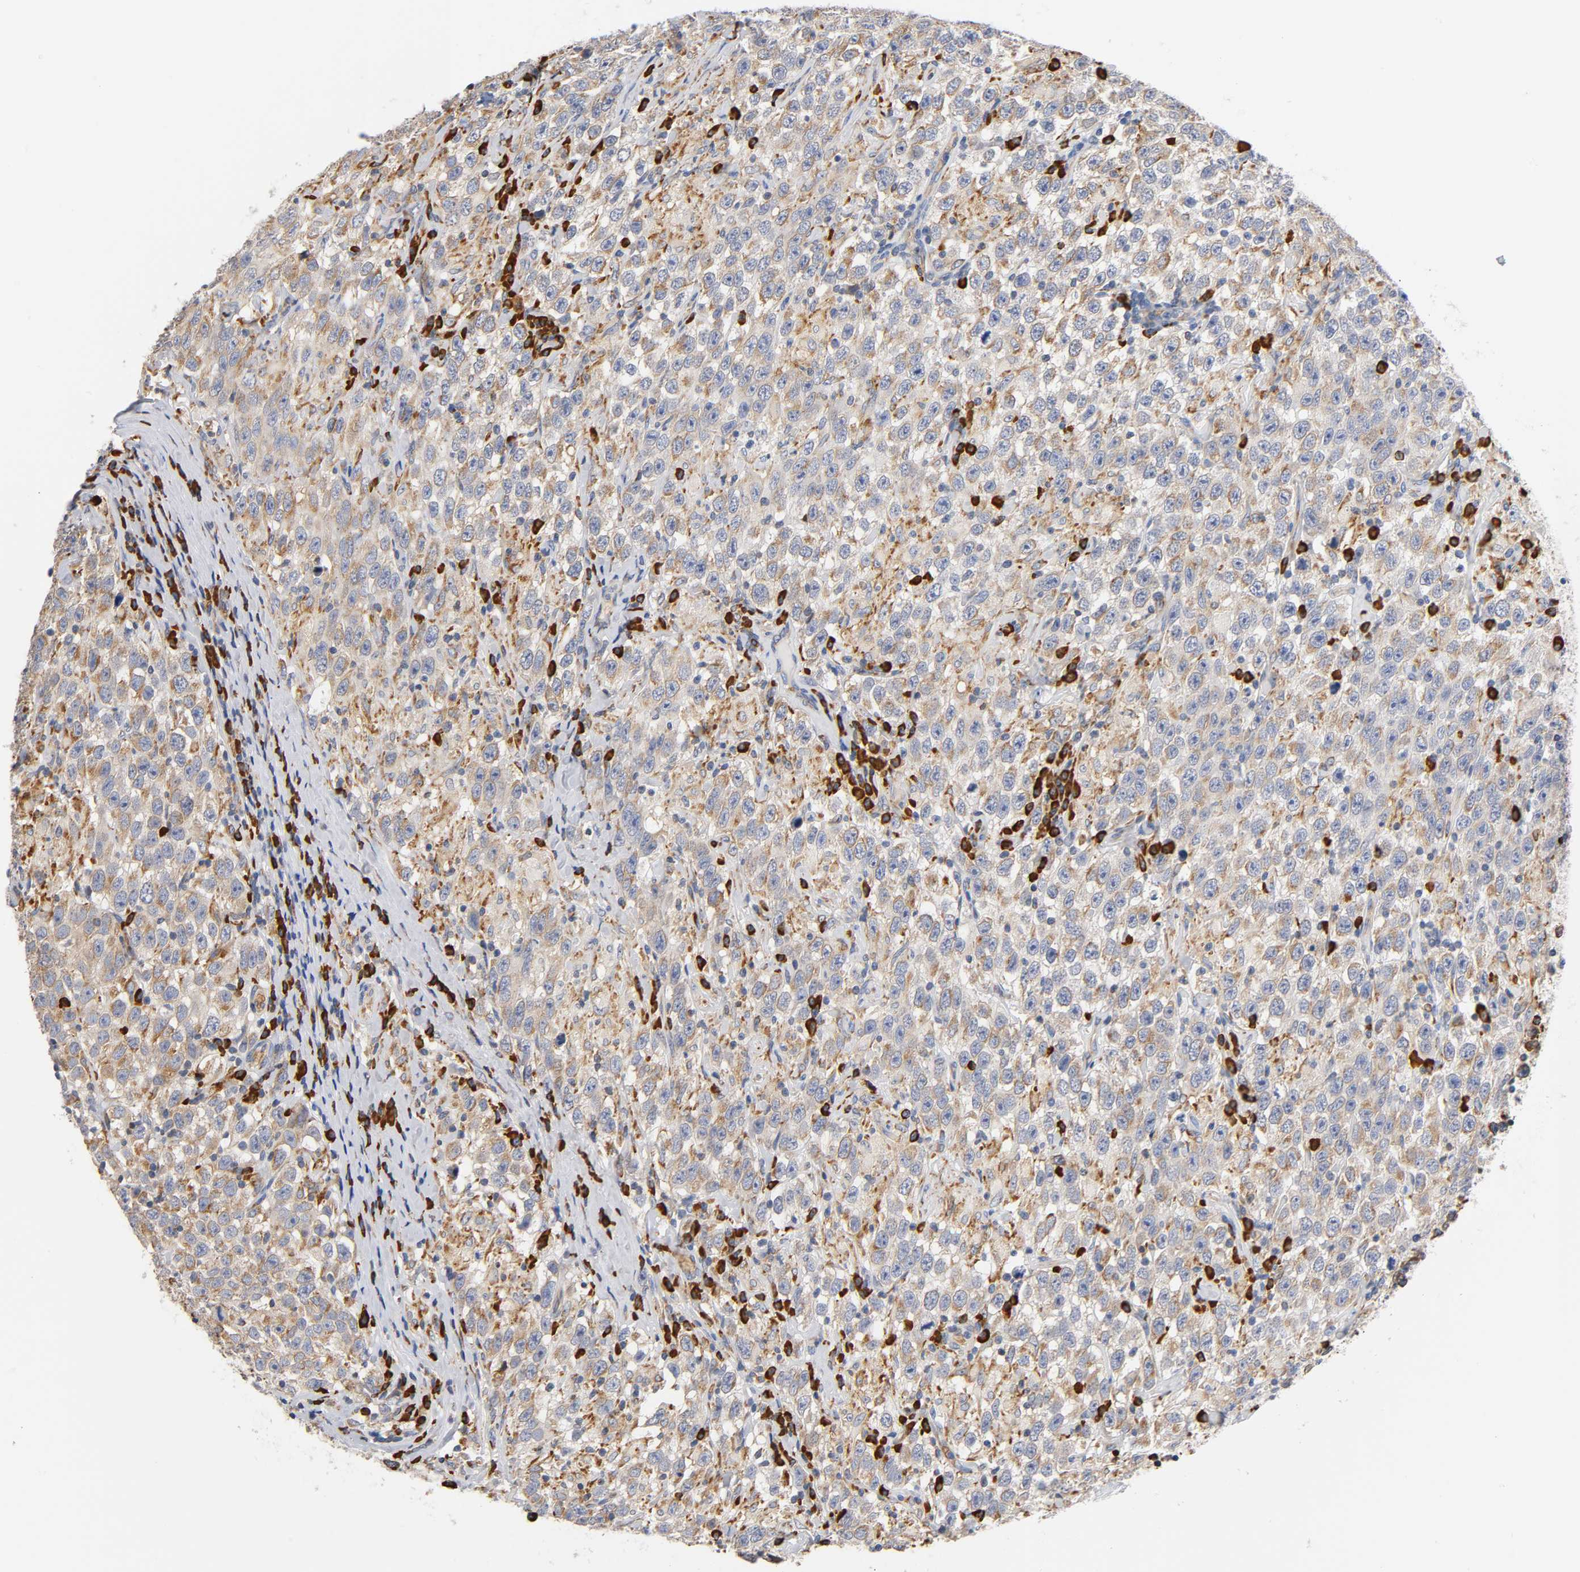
{"staining": {"intensity": "weak", "quantity": "25%-75%", "location": "cytoplasmic/membranous"}, "tissue": "testis cancer", "cell_type": "Tumor cells", "image_type": "cancer", "snomed": [{"axis": "morphology", "description": "Seminoma, NOS"}, {"axis": "topography", "description": "Testis"}], "caption": "DAB immunohistochemical staining of human testis cancer (seminoma) demonstrates weak cytoplasmic/membranous protein staining in approximately 25%-75% of tumor cells. (IHC, brightfield microscopy, high magnification).", "gene": "UCKL1", "patient": {"sex": "male", "age": 41}}